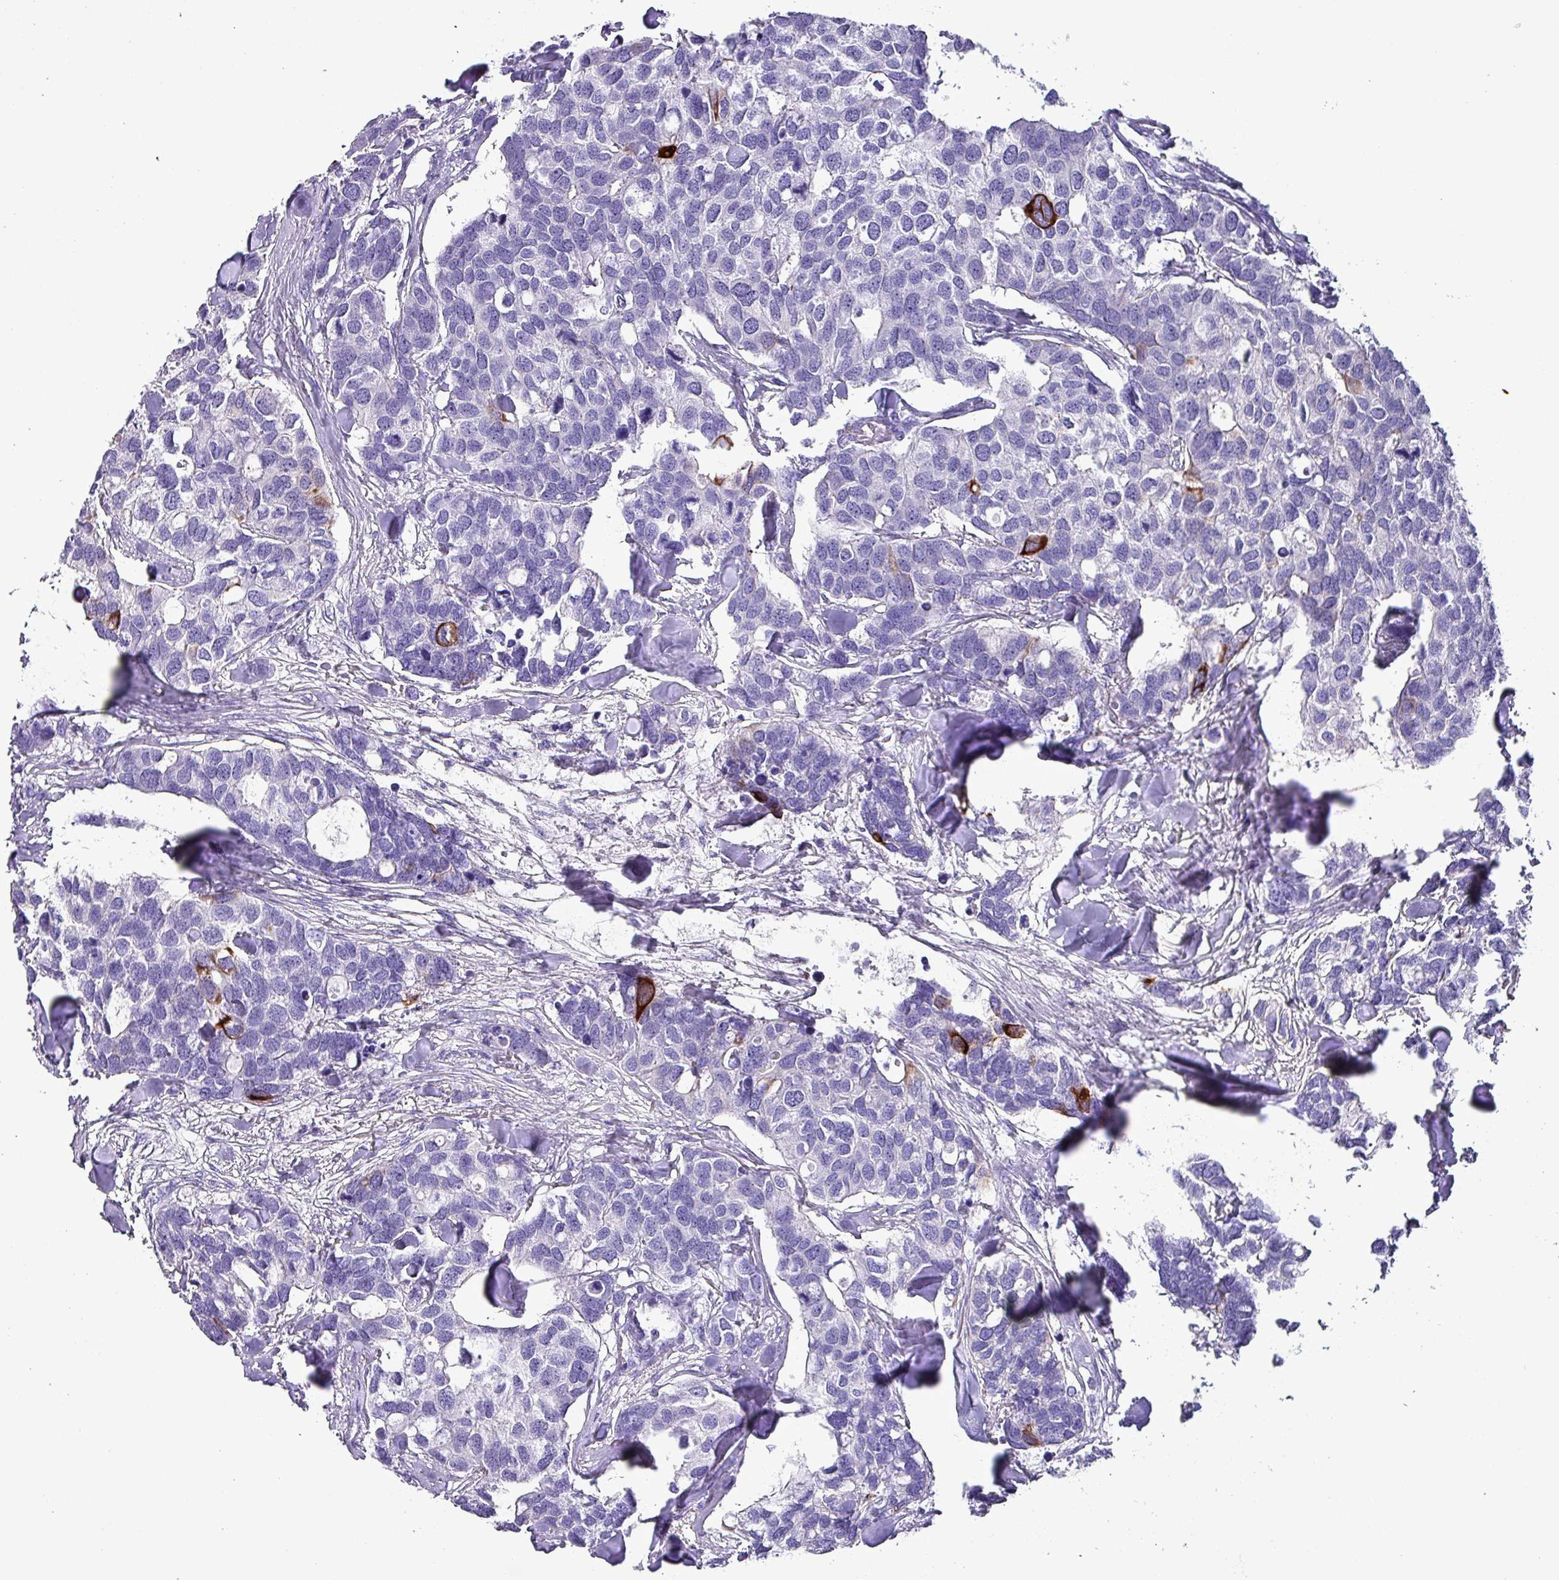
{"staining": {"intensity": "strong", "quantity": "<25%", "location": "cytoplasmic/membranous"}, "tissue": "breast cancer", "cell_type": "Tumor cells", "image_type": "cancer", "snomed": [{"axis": "morphology", "description": "Duct carcinoma"}, {"axis": "topography", "description": "Breast"}], "caption": "Approximately <25% of tumor cells in human breast intraductal carcinoma display strong cytoplasmic/membranous protein expression as visualized by brown immunohistochemical staining.", "gene": "KRT6C", "patient": {"sex": "female", "age": 83}}